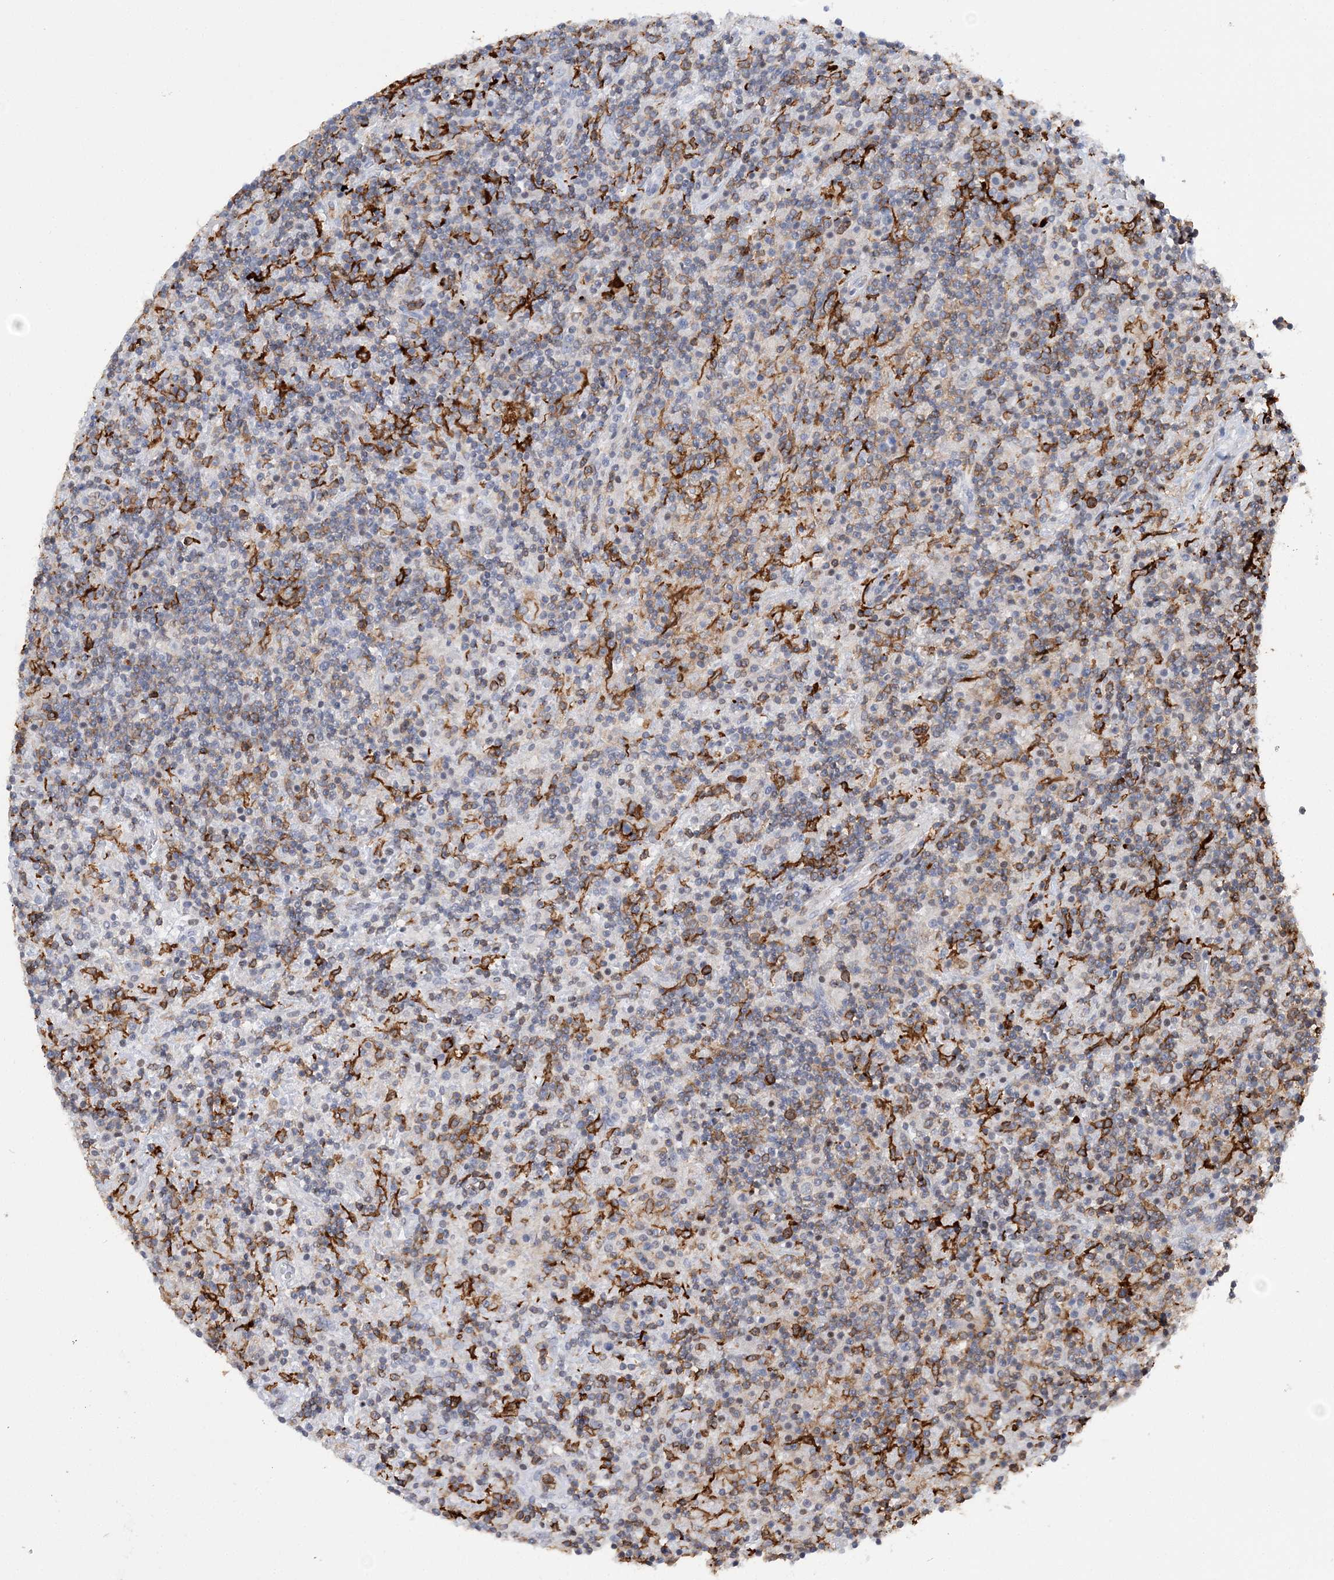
{"staining": {"intensity": "negative", "quantity": "none", "location": "none"}, "tissue": "lymphoma", "cell_type": "Tumor cells", "image_type": "cancer", "snomed": [{"axis": "morphology", "description": "Hodgkin's disease, NOS"}, {"axis": "topography", "description": "Lymph node"}], "caption": "Tumor cells are negative for brown protein staining in Hodgkin's disease.", "gene": "PRMT9", "patient": {"sex": "male", "age": 70}}